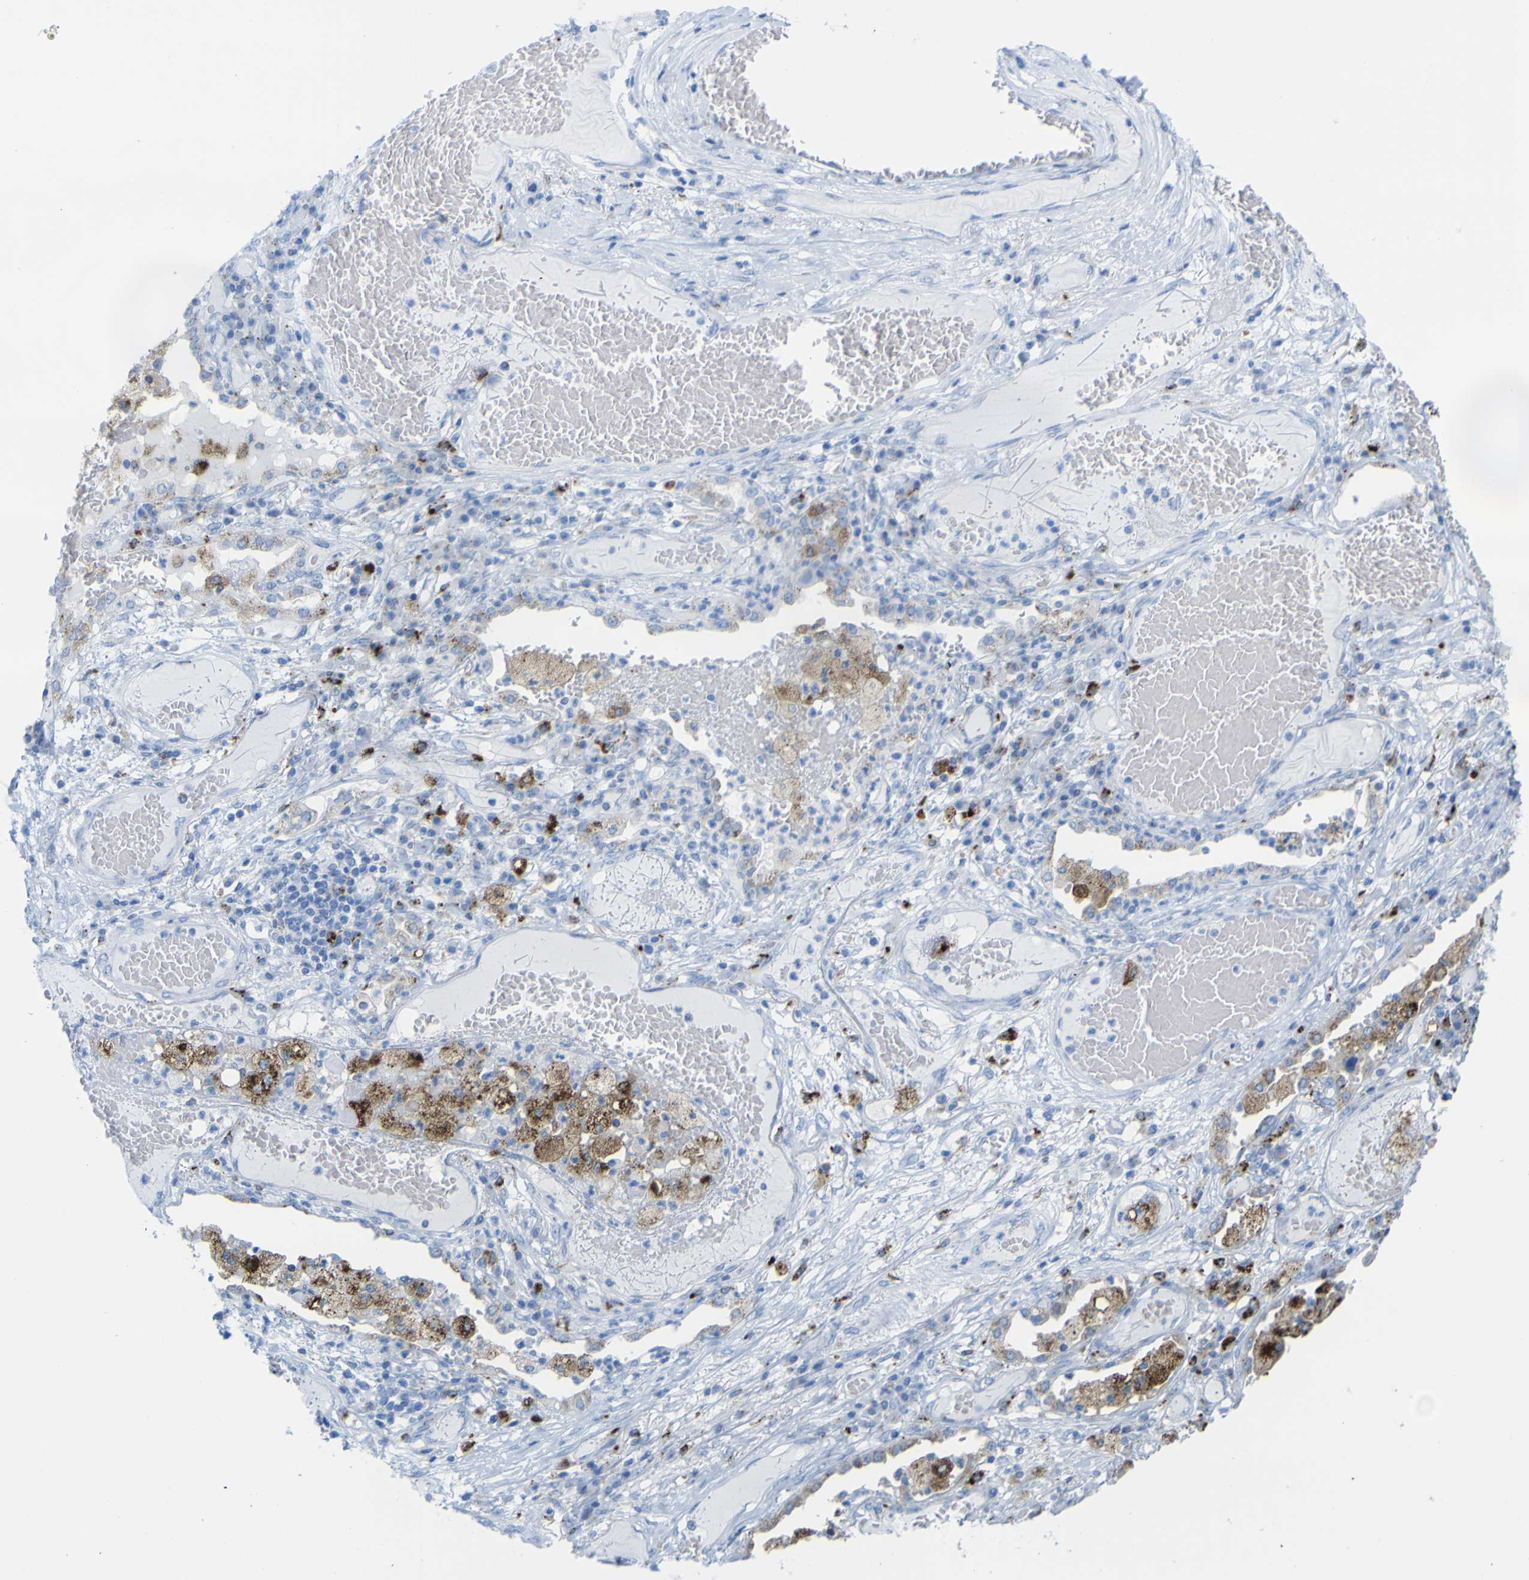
{"staining": {"intensity": "negative", "quantity": "none", "location": "none"}, "tissue": "lung cancer", "cell_type": "Tumor cells", "image_type": "cancer", "snomed": [{"axis": "morphology", "description": "Squamous cell carcinoma, NOS"}, {"axis": "topography", "description": "Lung"}], "caption": "Tumor cells are negative for protein expression in human lung squamous cell carcinoma.", "gene": "PLD3", "patient": {"sex": "male", "age": 71}}